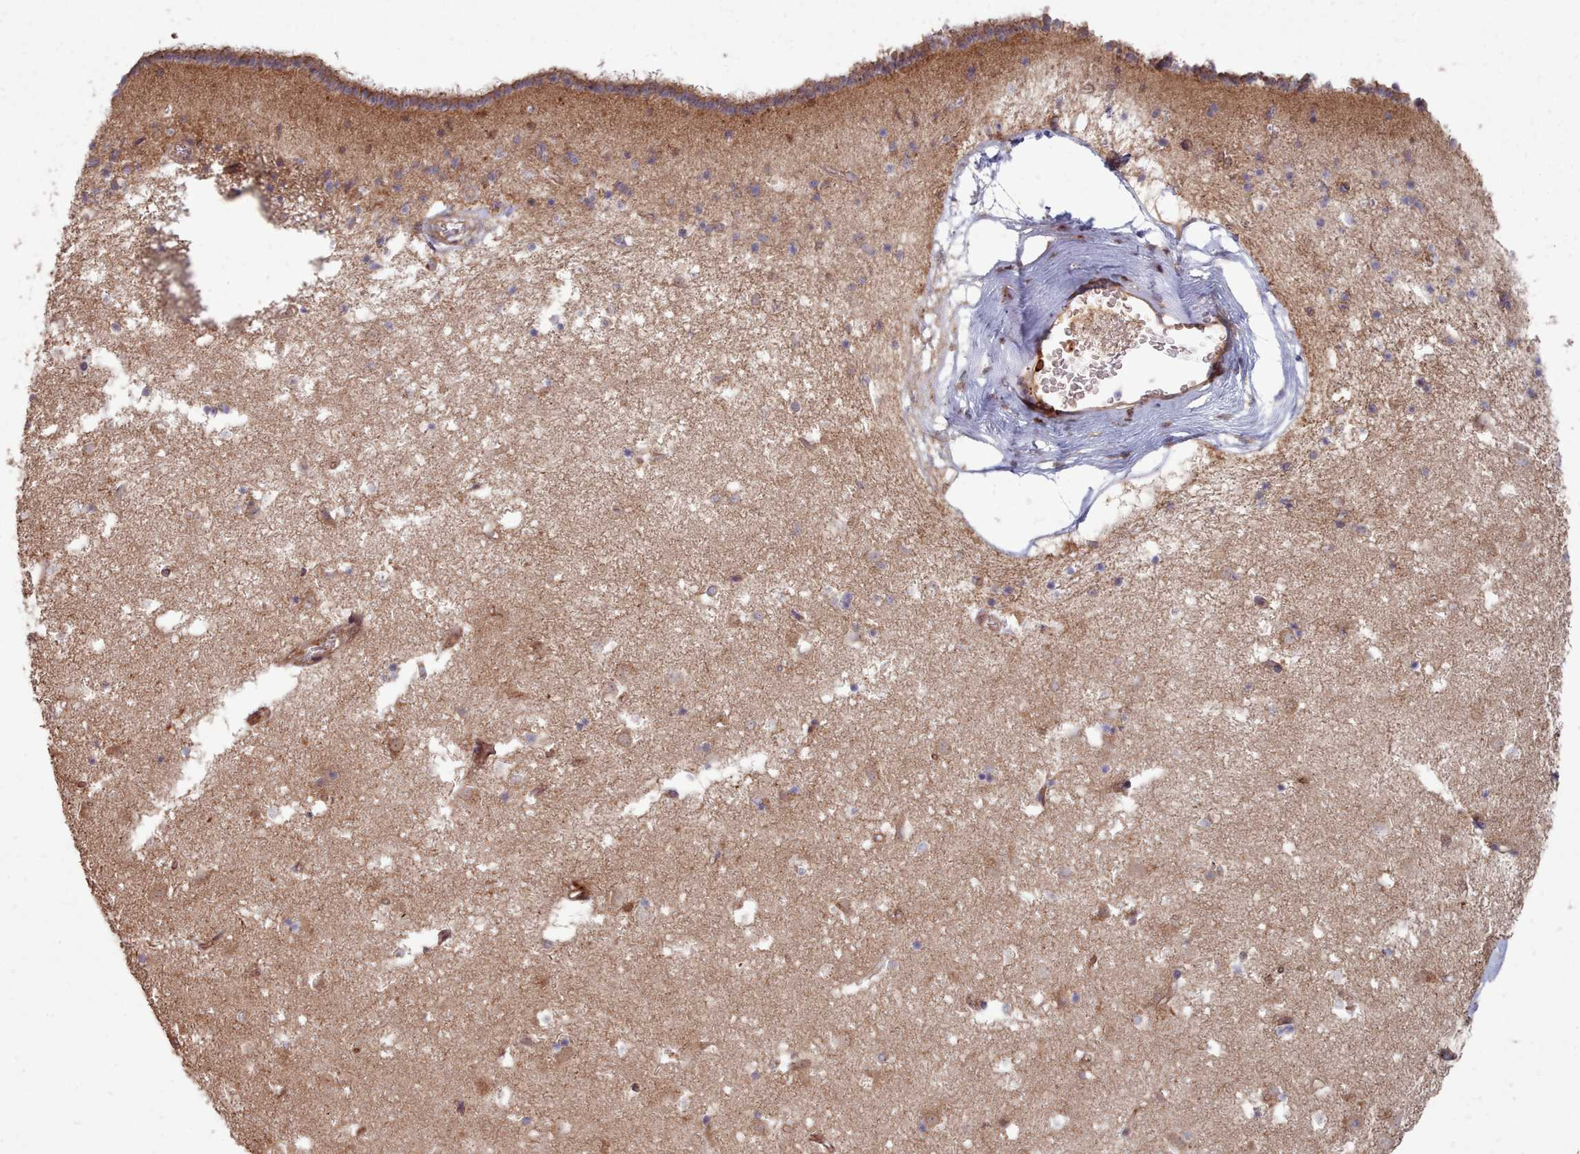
{"staining": {"intensity": "moderate", "quantity": "25%-75%", "location": "cytoplasmic/membranous"}, "tissue": "caudate", "cell_type": "Glial cells", "image_type": "normal", "snomed": [{"axis": "morphology", "description": "Normal tissue, NOS"}, {"axis": "topography", "description": "Lateral ventricle wall"}], "caption": "Immunohistochemistry photomicrograph of benign human caudate stained for a protein (brown), which exhibits medium levels of moderate cytoplasmic/membranous expression in approximately 25%-75% of glial cells.", "gene": "THSD7B", "patient": {"sex": "male", "age": 58}}